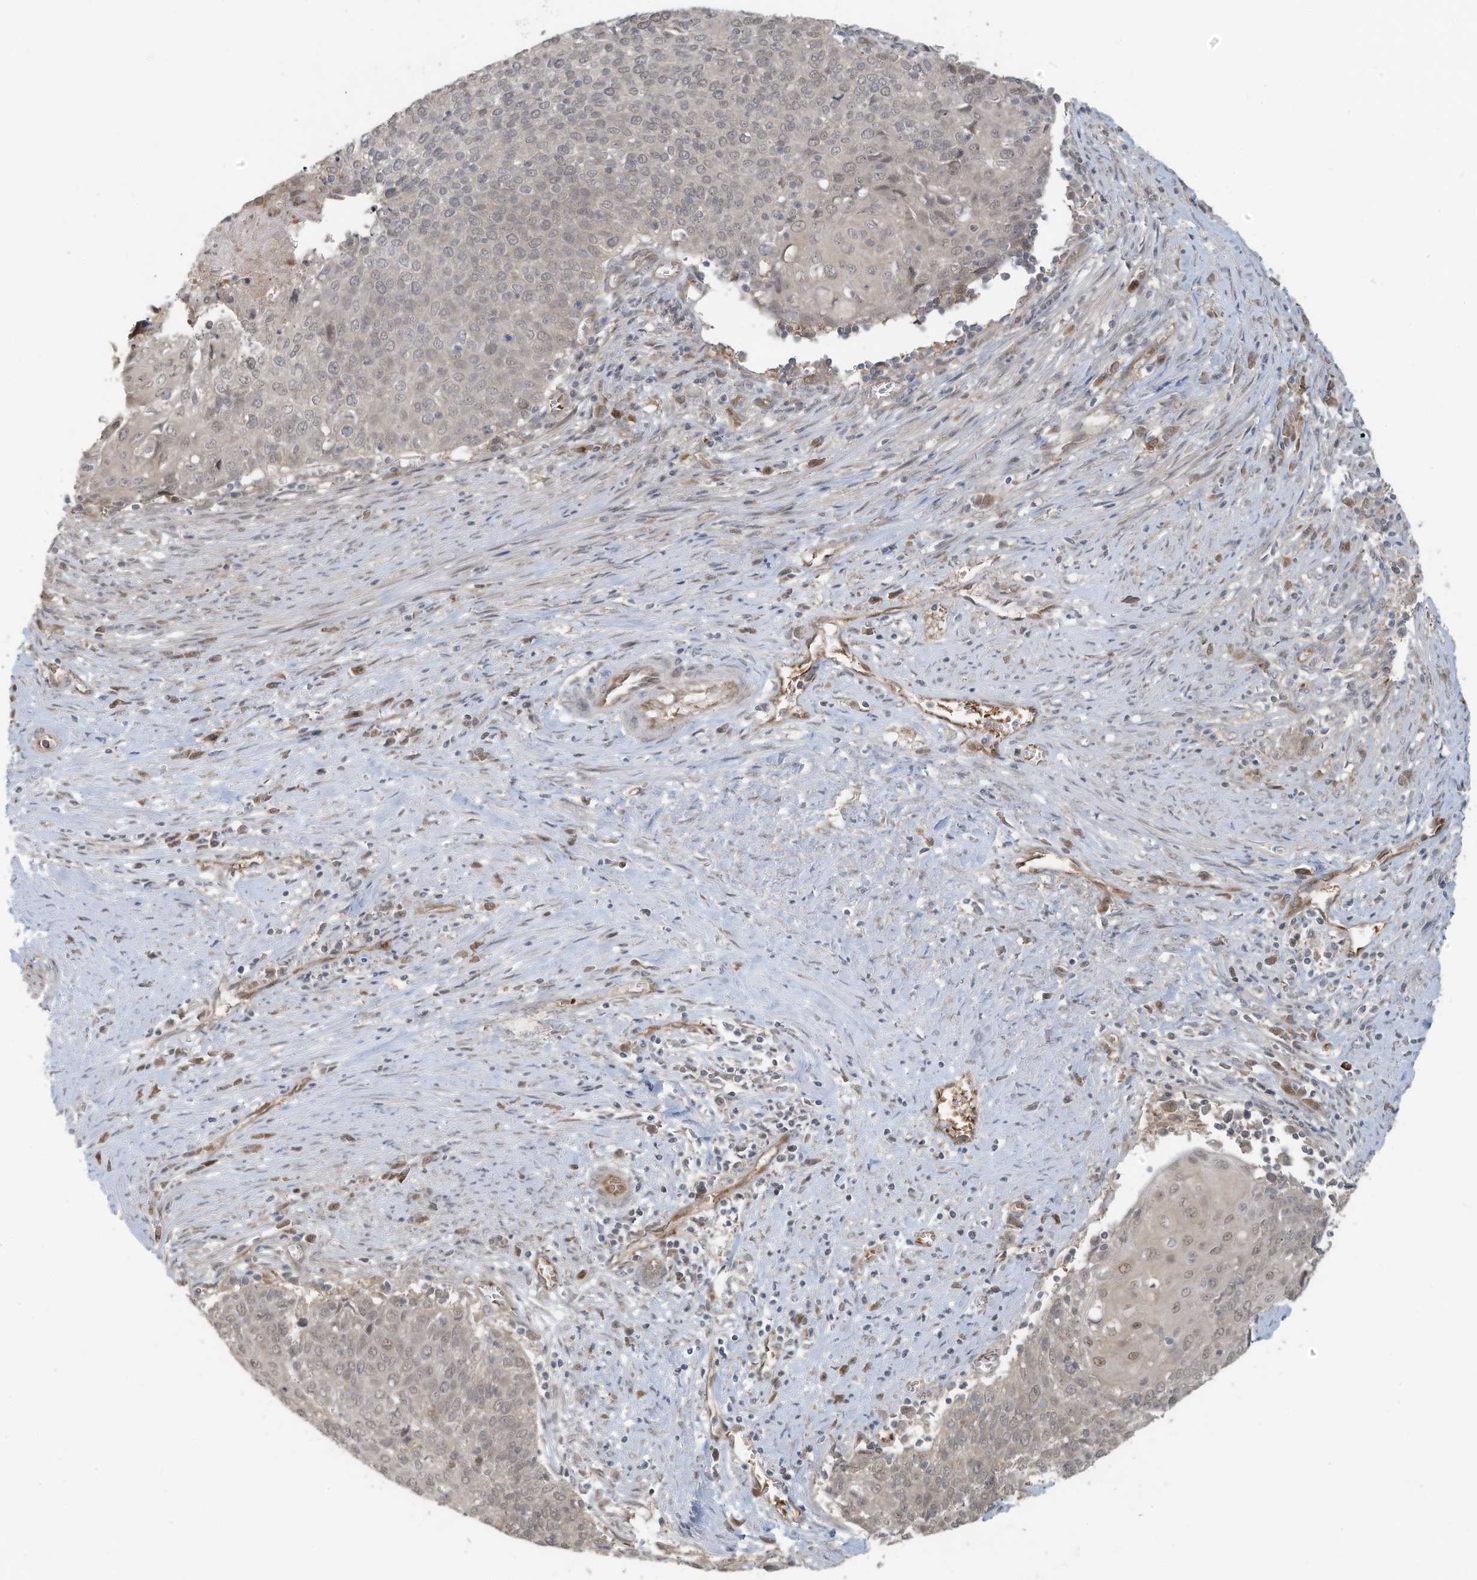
{"staining": {"intensity": "weak", "quantity": "<25%", "location": "cytoplasmic/membranous,nuclear"}, "tissue": "cervical cancer", "cell_type": "Tumor cells", "image_type": "cancer", "snomed": [{"axis": "morphology", "description": "Squamous cell carcinoma, NOS"}, {"axis": "topography", "description": "Cervix"}], "caption": "Tumor cells are negative for brown protein staining in cervical cancer (squamous cell carcinoma).", "gene": "ERI2", "patient": {"sex": "female", "age": 39}}